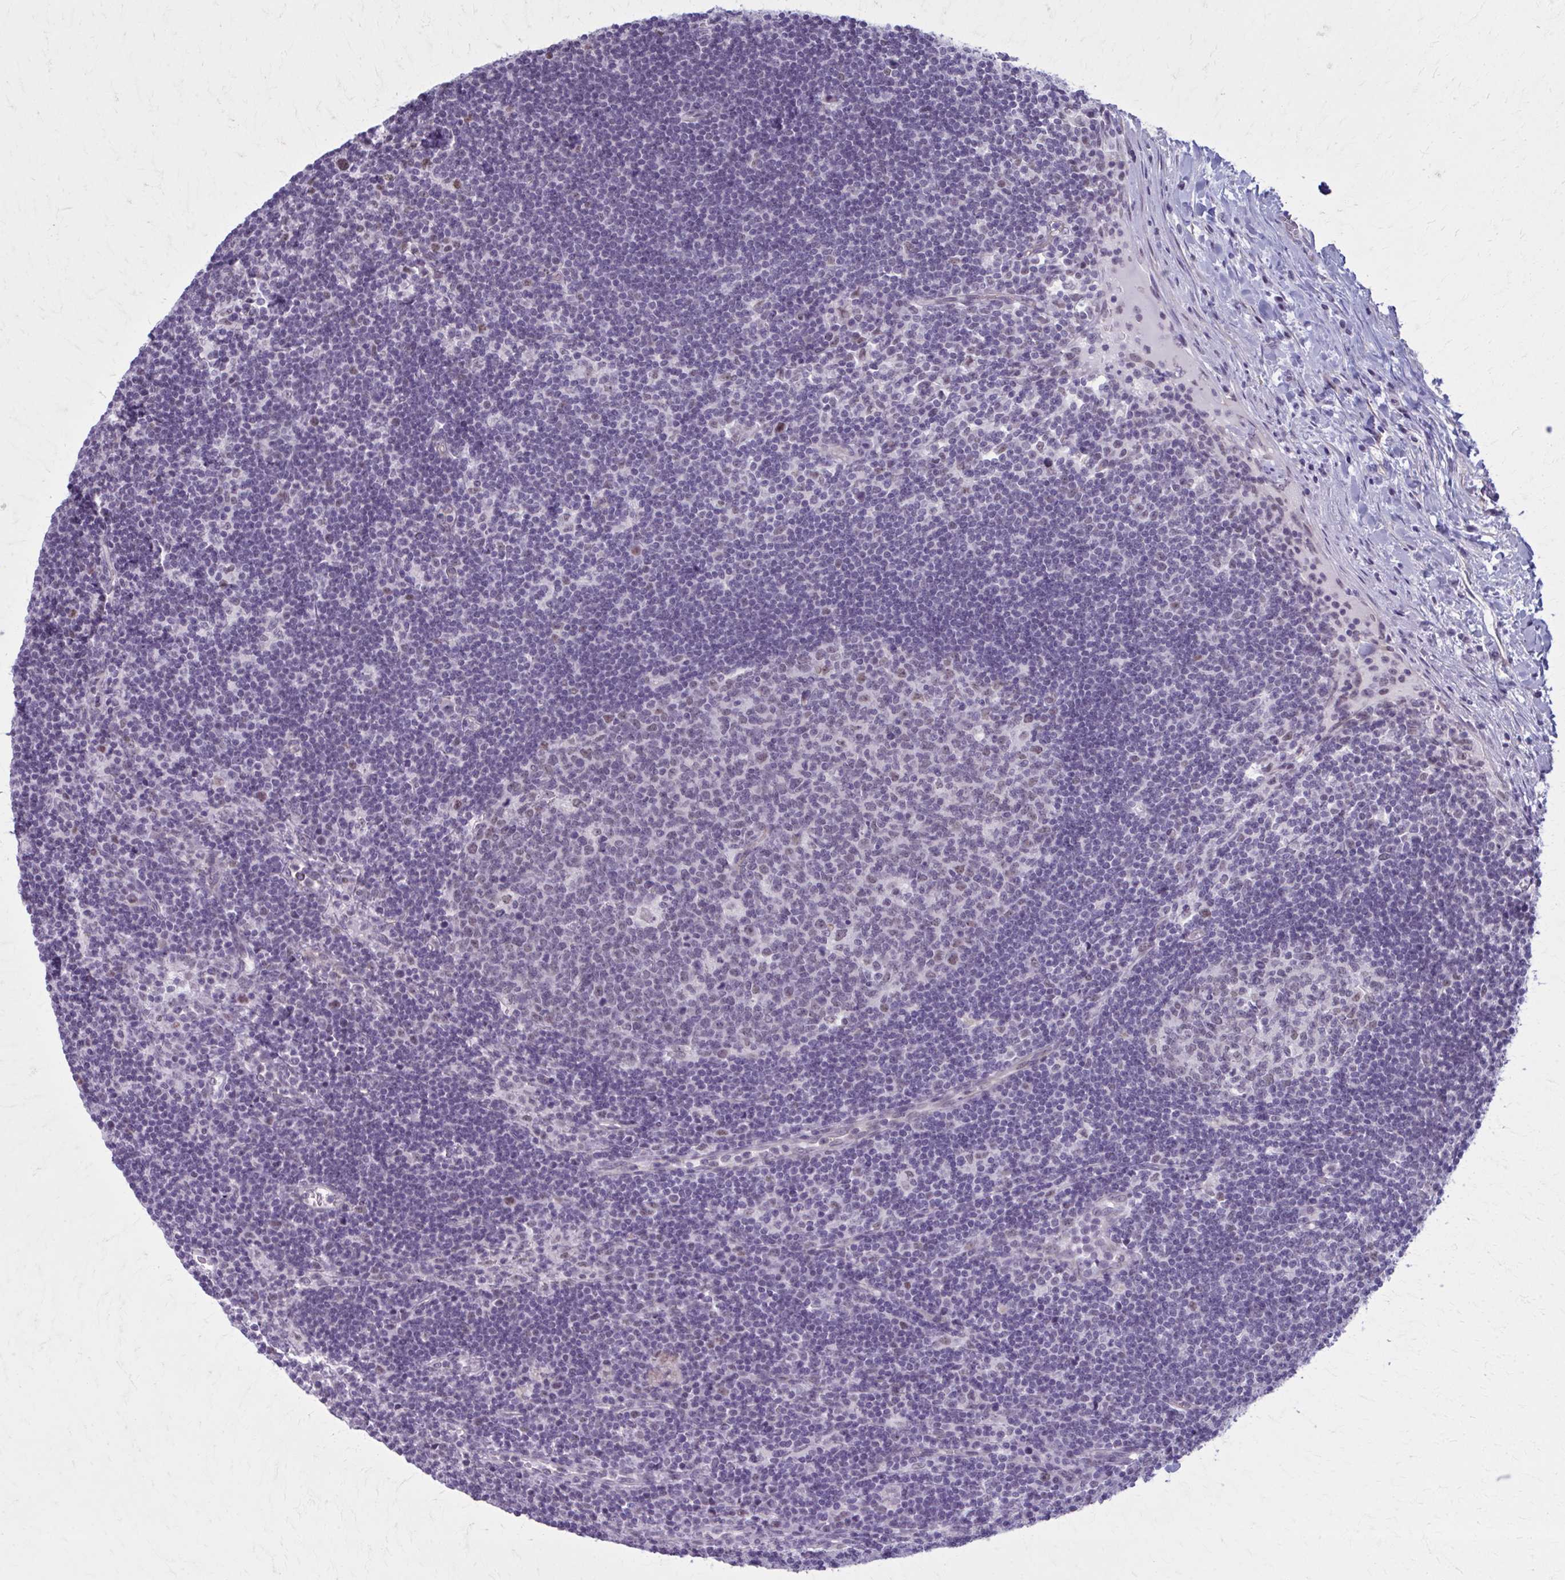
{"staining": {"intensity": "negative", "quantity": "none", "location": "none"}, "tissue": "lymph node", "cell_type": "Germinal center cells", "image_type": "normal", "snomed": [{"axis": "morphology", "description": "Normal tissue, NOS"}, {"axis": "topography", "description": "Lymph node"}], "caption": "IHC micrograph of unremarkable lymph node stained for a protein (brown), which demonstrates no expression in germinal center cells.", "gene": "NUMBL", "patient": {"sex": "male", "age": 67}}